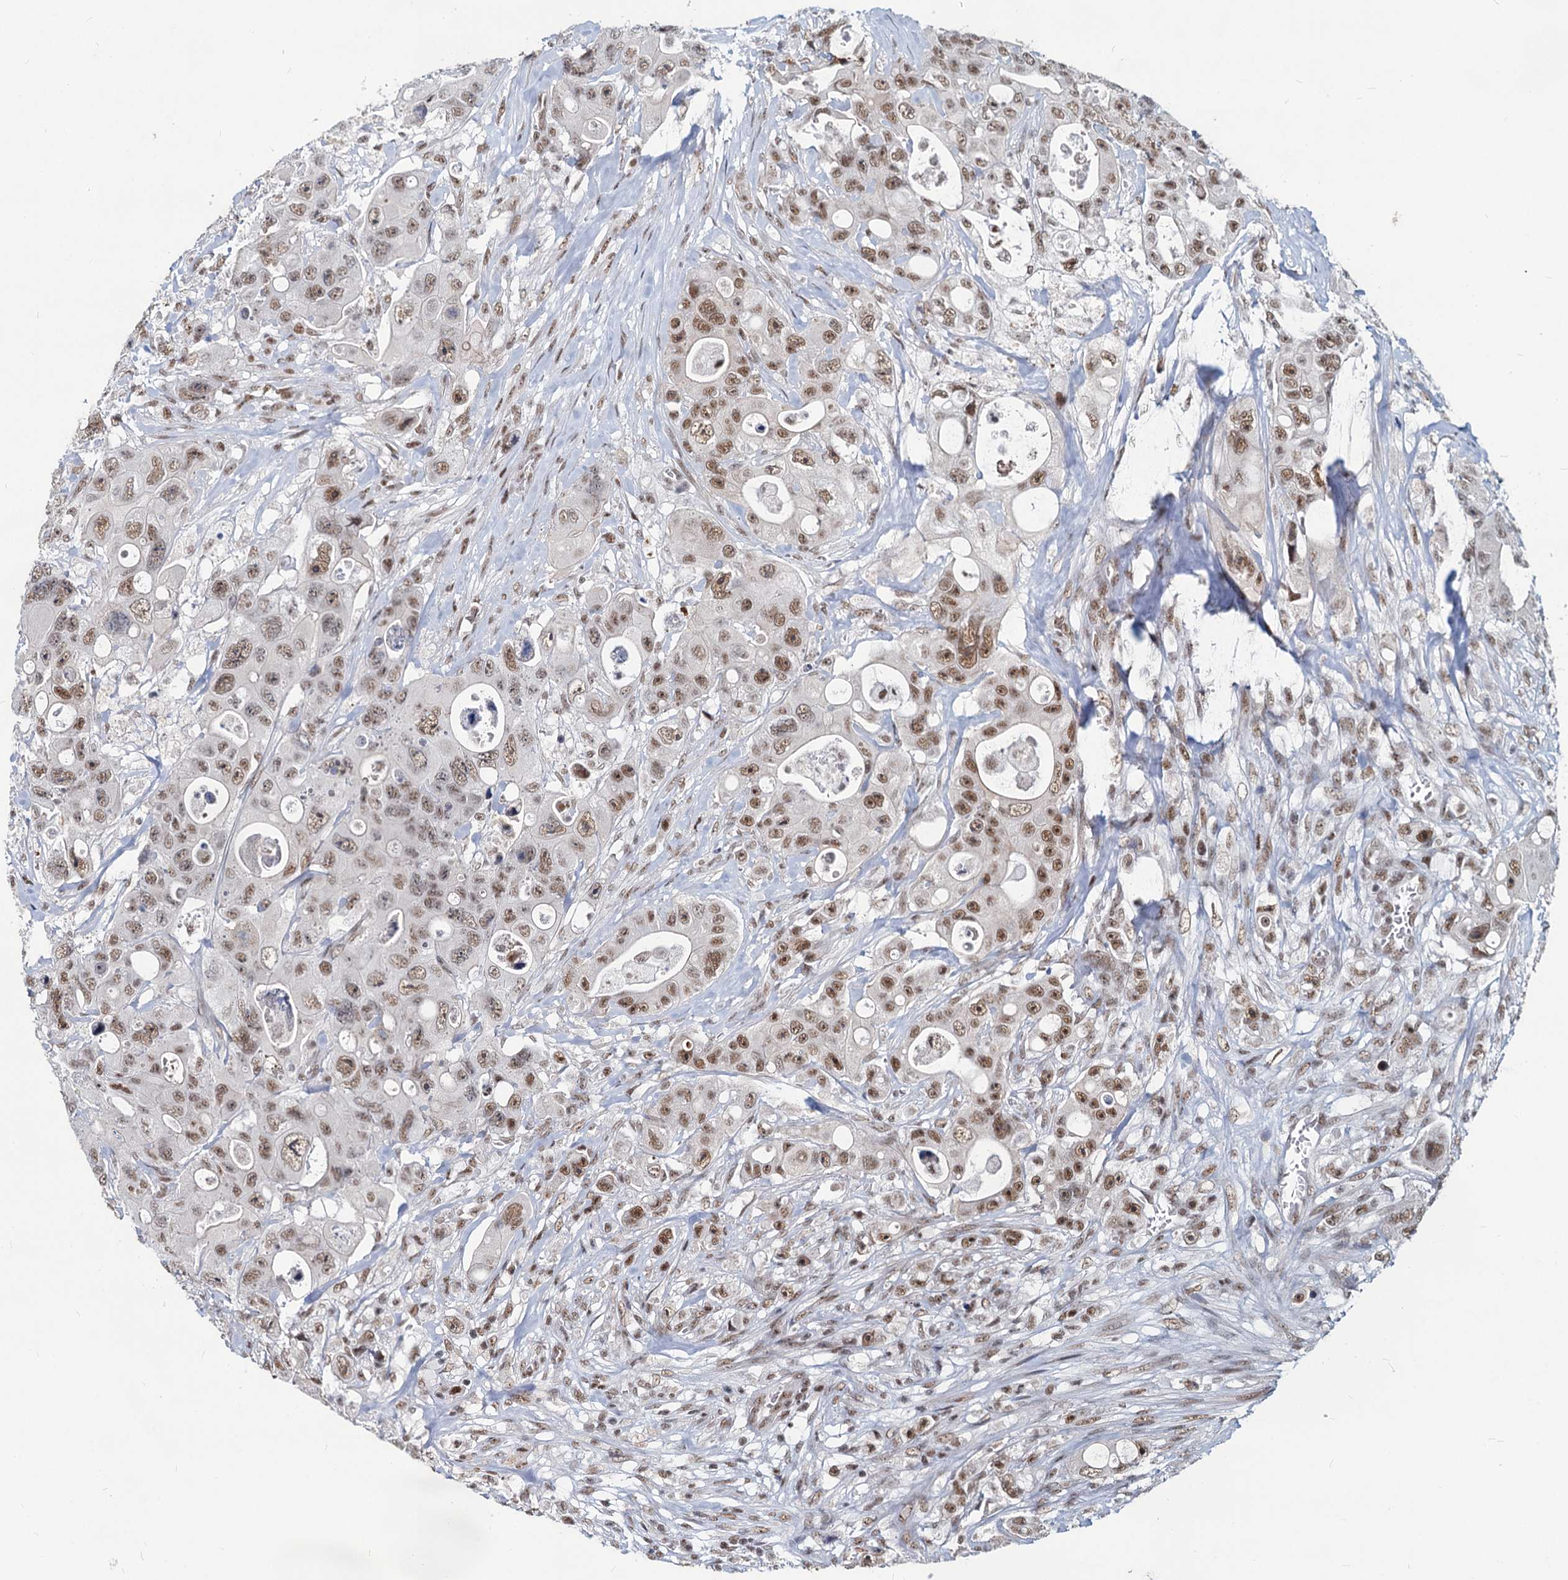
{"staining": {"intensity": "moderate", "quantity": ">75%", "location": "nuclear"}, "tissue": "colorectal cancer", "cell_type": "Tumor cells", "image_type": "cancer", "snomed": [{"axis": "morphology", "description": "Adenocarcinoma, NOS"}, {"axis": "topography", "description": "Colon"}], "caption": "DAB immunohistochemical staining of colorectal adenocarcinoma exhibits moderate nuclear protein expression in approximately >75% of tumor cells.", "gene": "METTL14", "patient": {"sex": "female", "age": 46}}